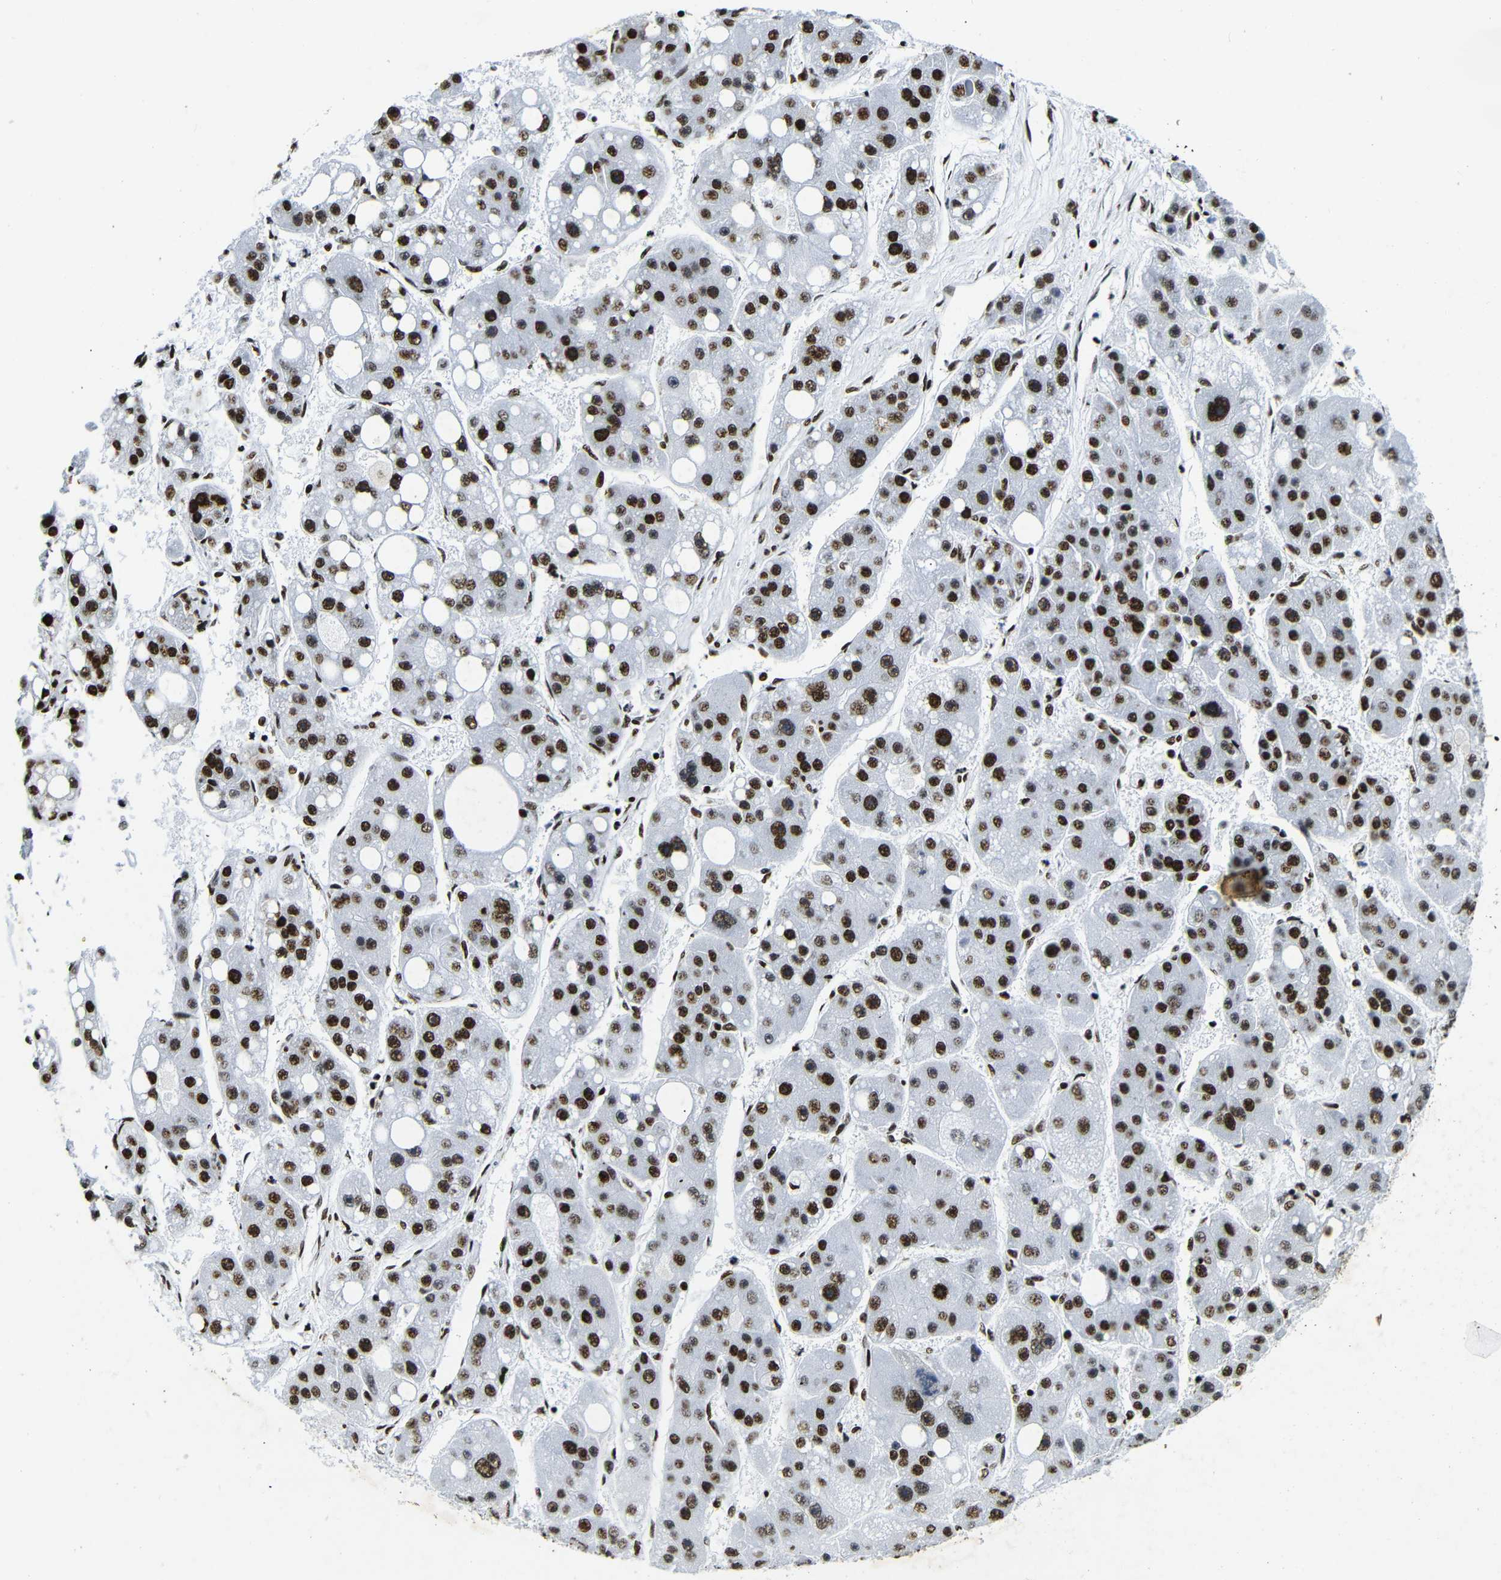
{"staining": {"intensity": "strong", "quantity": ">75%", "location": "nuclear"}, "tissue": "liver cancer", "cell_type": "Tumor cells", "image_type": "cancer", "snomed": [{"axis": "morphology", "description": "Carcinoma, Hepatocellular, NOS"}, {"axis": "topography", "description": "Liver"}], "caption": "IHC (DAB (3,3'-diaminobenzidine)) staining of human hepatocellular carcinoma (liver) shows strong nuclear protein positivity in approximately >75% of tumor cells.", "gene": "SRSF1", "patient": {"sex": "female", "age": 61}}